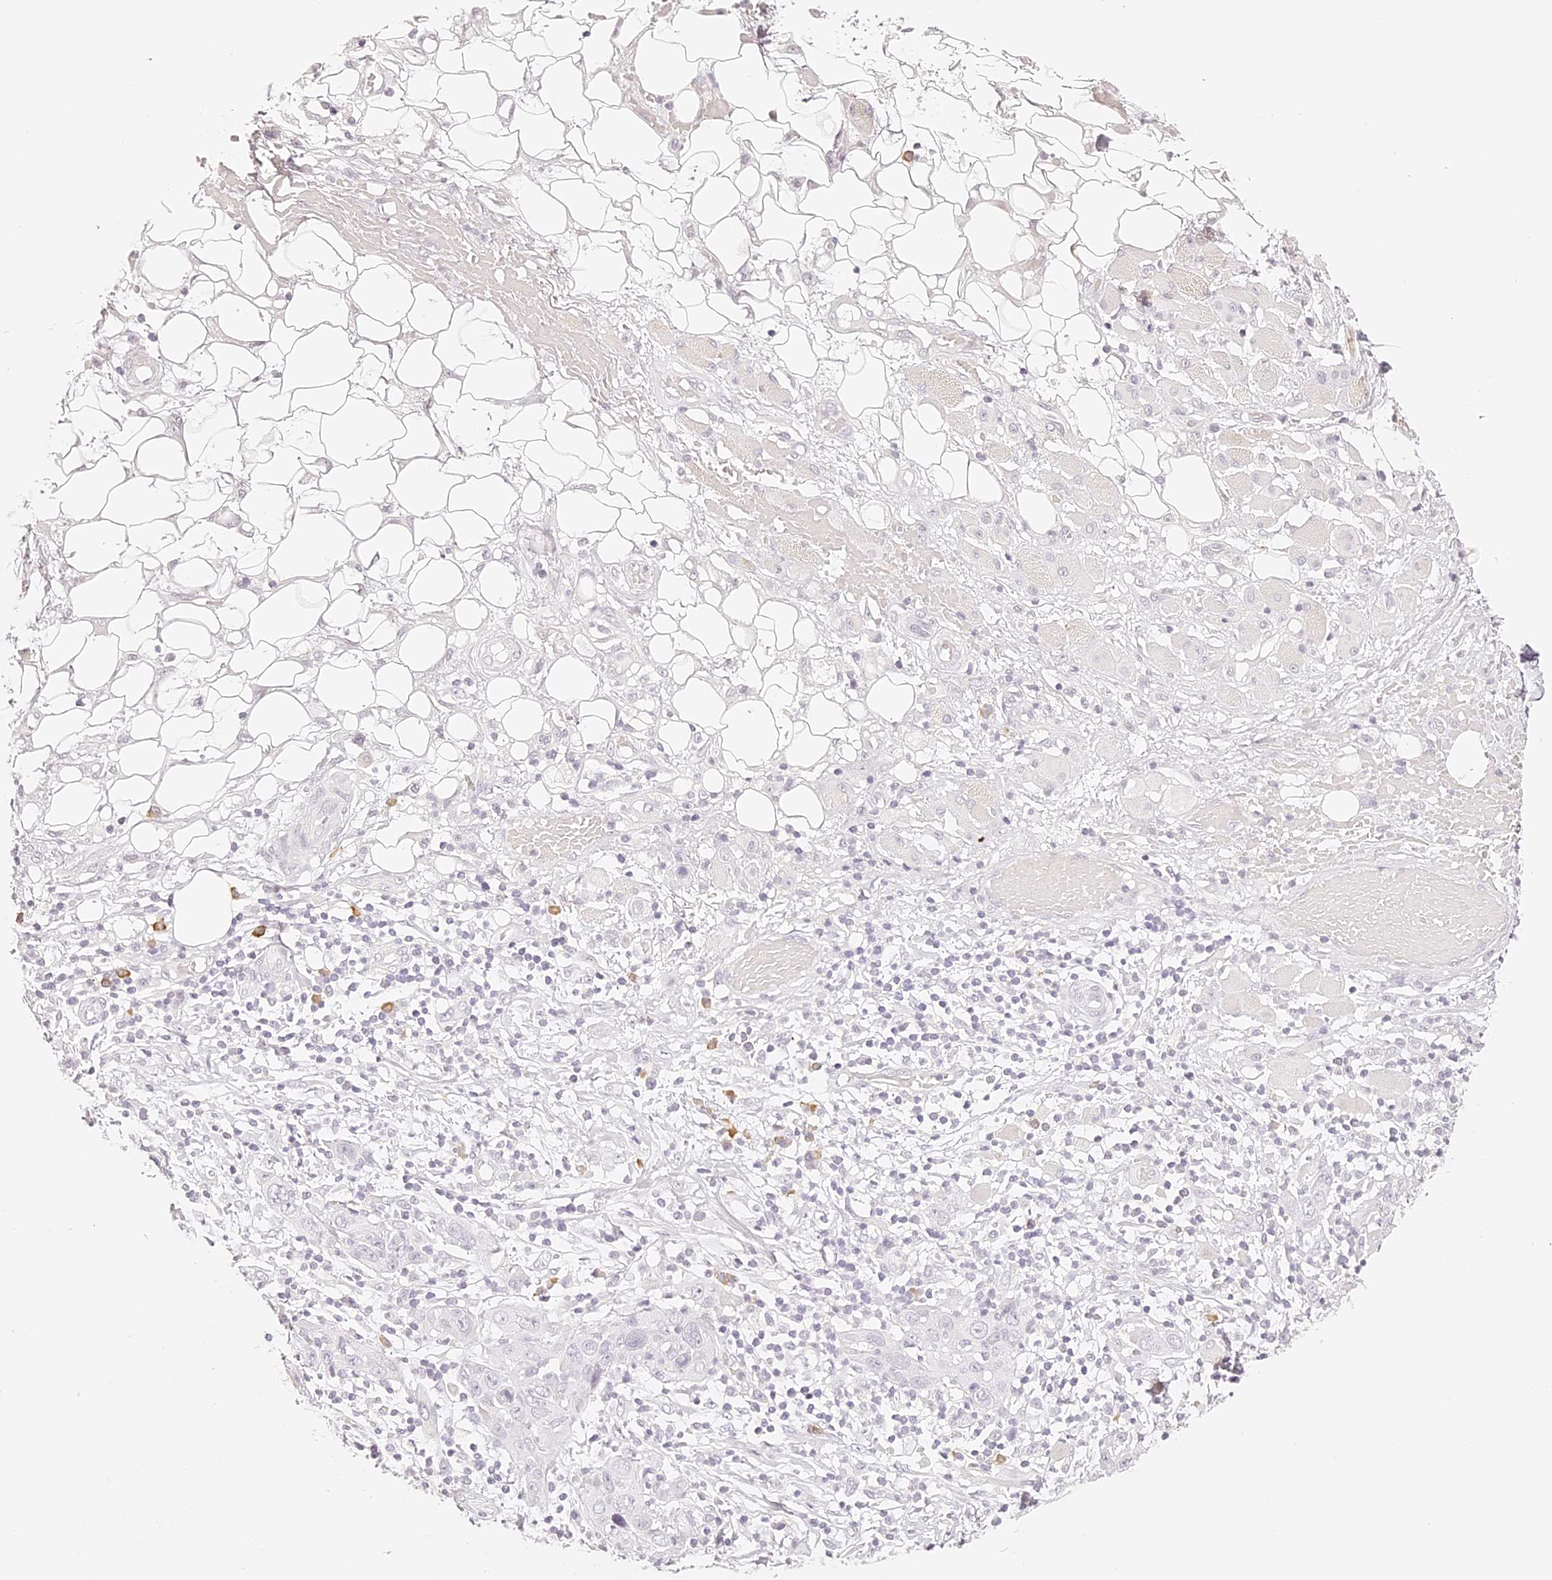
{"staining": {"intensity": "negative", "quantity": "none", "location": "none"}, "tissue": "skin cancer", "cell_type": "Tumor cells", "image_type": "cancer", "snomed": [{"axis": "morphology", "description": "Squamous cell carcinoma, NOS"}, {"axis": "topography", "description": "Skin"}], "caption": "DAB (3,3'-diaminobenzidine) immunohistochemical staining of skin cancer (squamous cell carcinoma) shows no significant positivity in tumor cells. The staining is performed using DAB brown chromogen with nuclei counter-stained in using hematoxylin.", "gene": "TRIM45", "patient": {"sex": "female", "age": 88}}